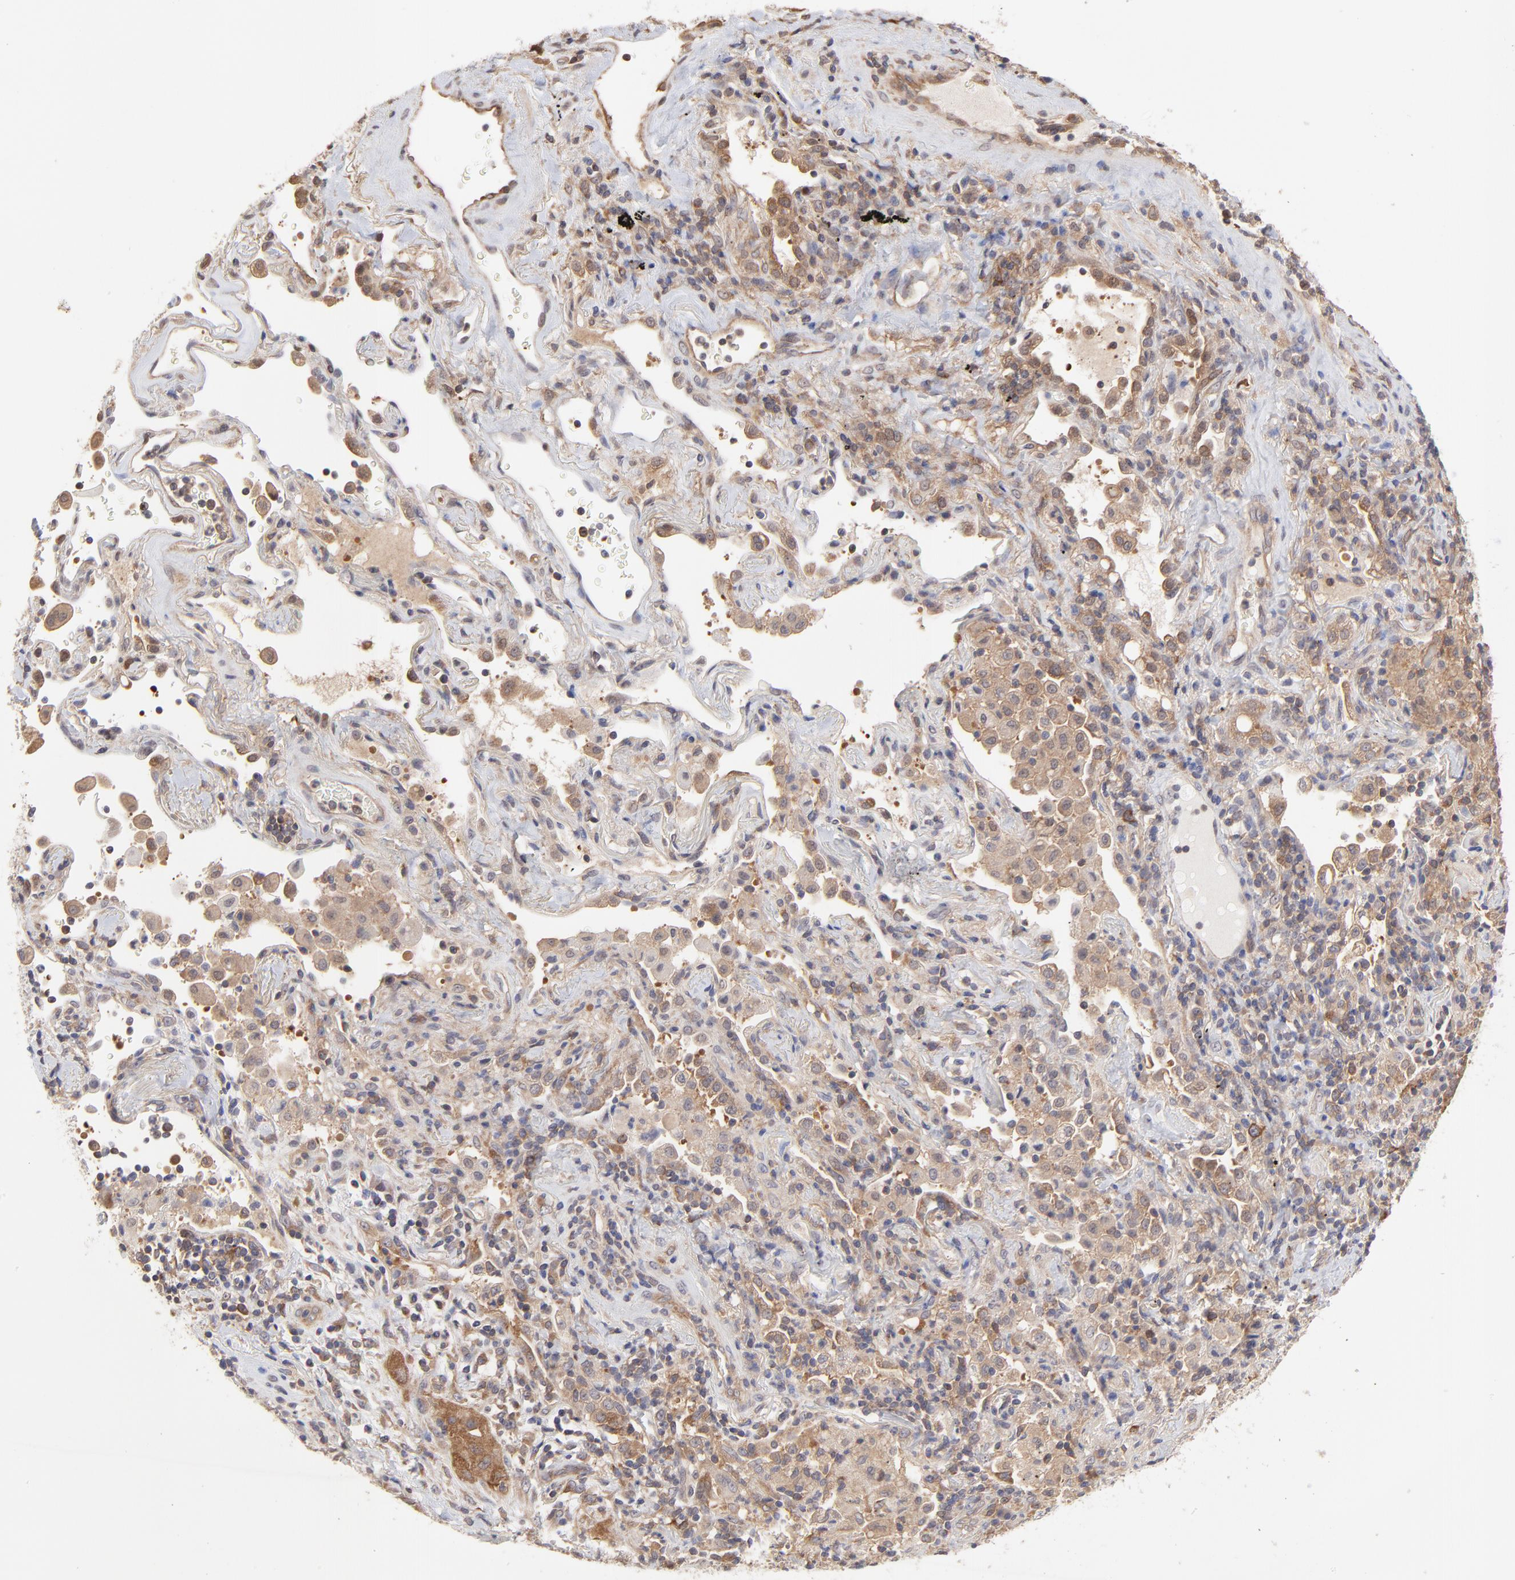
{"staining": {"intensity": "moderate", "quantity": ">75%", "location": "cytoplasmic/membranous"}, "tissue": "lung cancer", "cell_type": "Tumor cells", "image_type": "cancer", "snomed": [{"axis": "morphology", "description": "Squamous cell carcinoma, NOS"}, {"axis": "topography", "description": "Lung"}], "caption": "The histopathology image demonstrates a brown stain indicating the presence of a protein in the cytoplasmic/membranous of tumor cells in lung cancer.", "gene": "GART", "patient": {"sex": "female", "age": 67}}